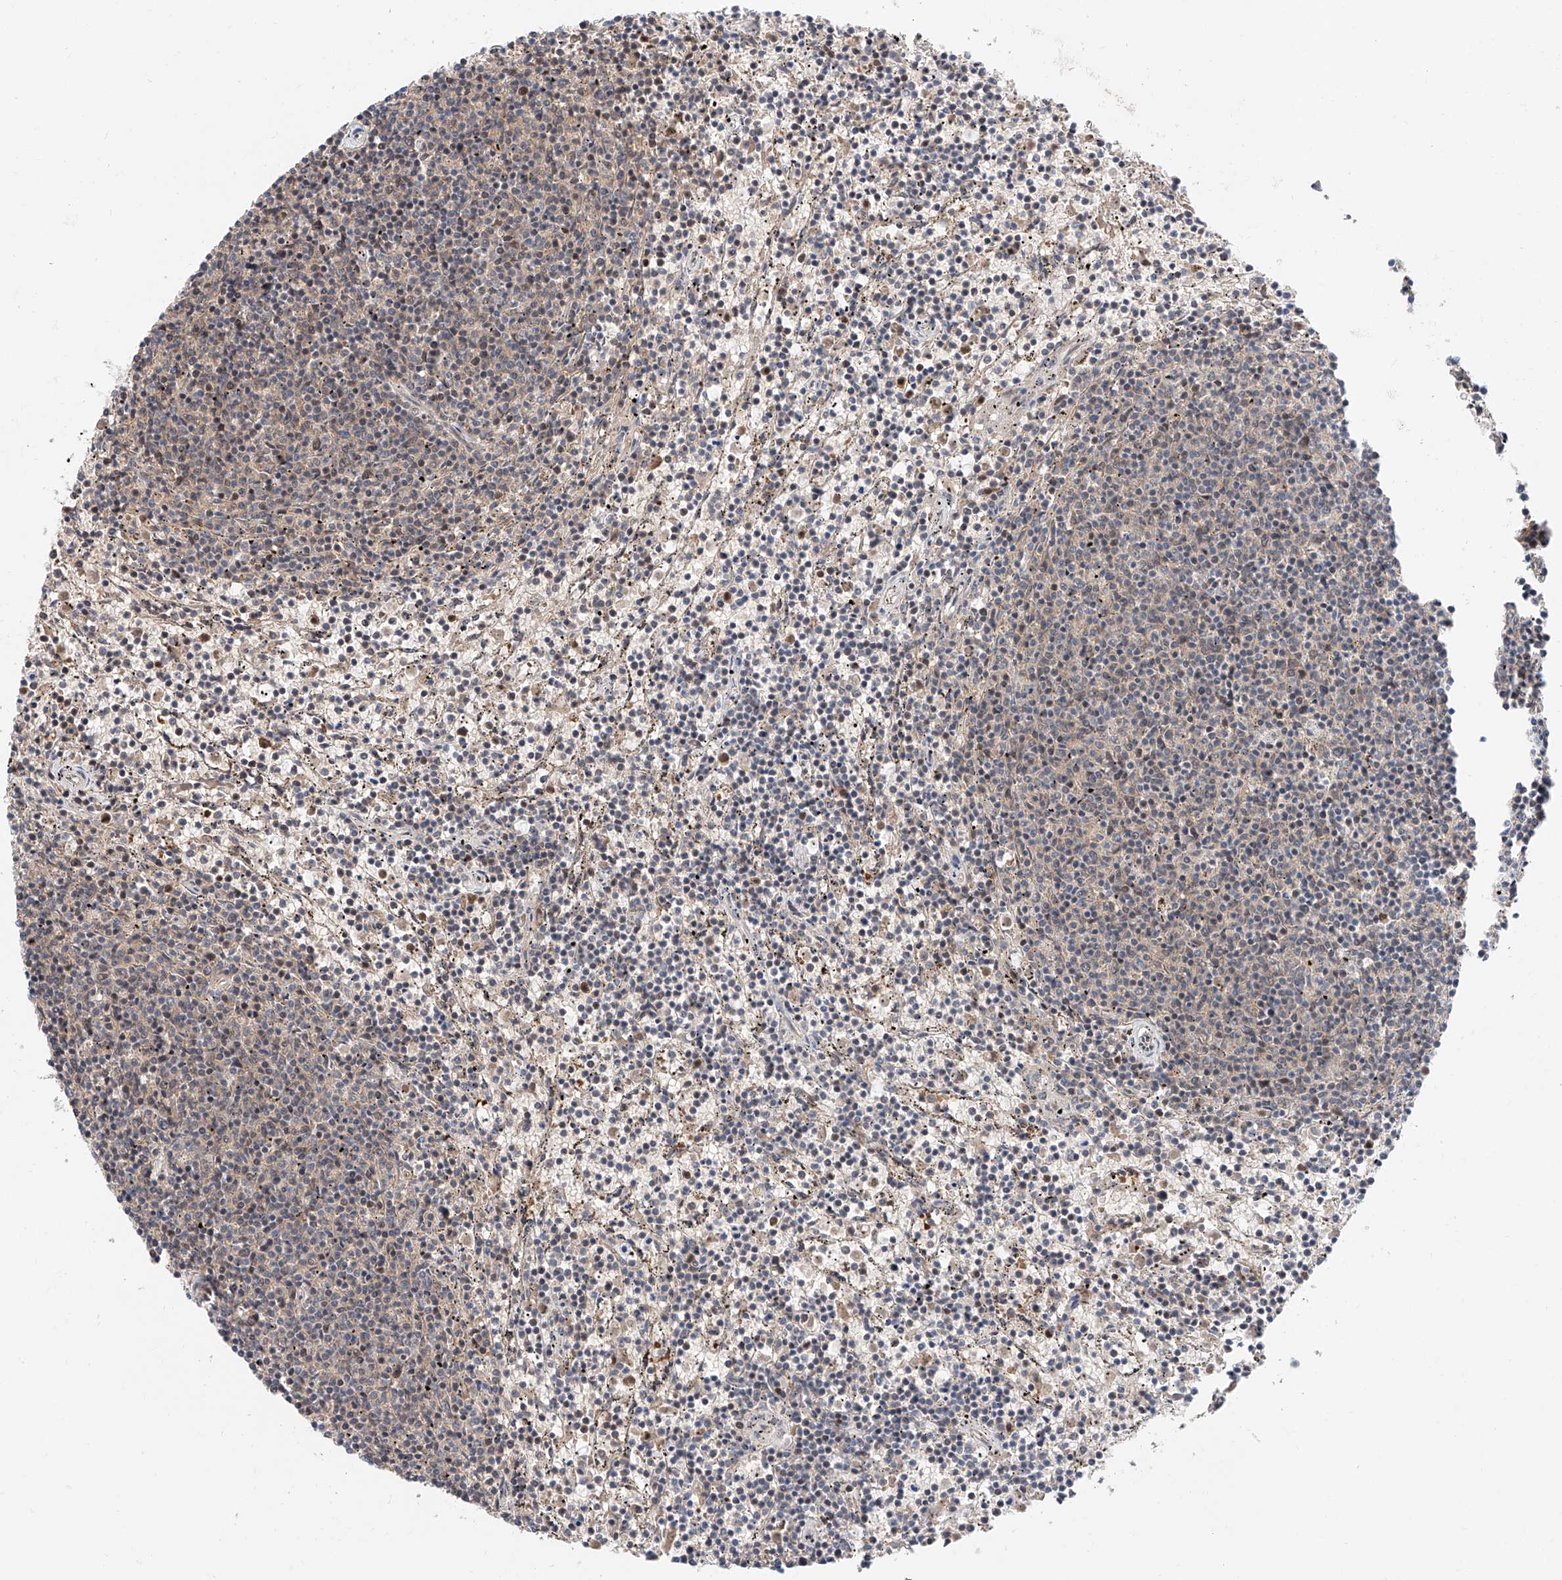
{"staining": {"intensity": "negative", "quantity": "none", "location": "none"}, "tissue": "lymphoma", "cell_type": "Tumor cells", "image_type": "cancer", "snomed": [{"axis": "morphology", "description": "Malignant lymphoma, non-Hodgkin's type, Low grade"}, {"axis": "topography", "description": "Spleen"}], "caption": "This is a photomicrograph of IHC staining of low-grade malignant lymphoma, non-Hodgkin's type, which shows no staining in tumor cells. (Stains: DAB (3,3'-diaminobenzidine) immunohistochemistry with hematoxylin counter stain, Microscopy: brightfield microscopy at high magnification).", "gene": "SNRNP200", "patient": {"sex": "female", "age": 50}}